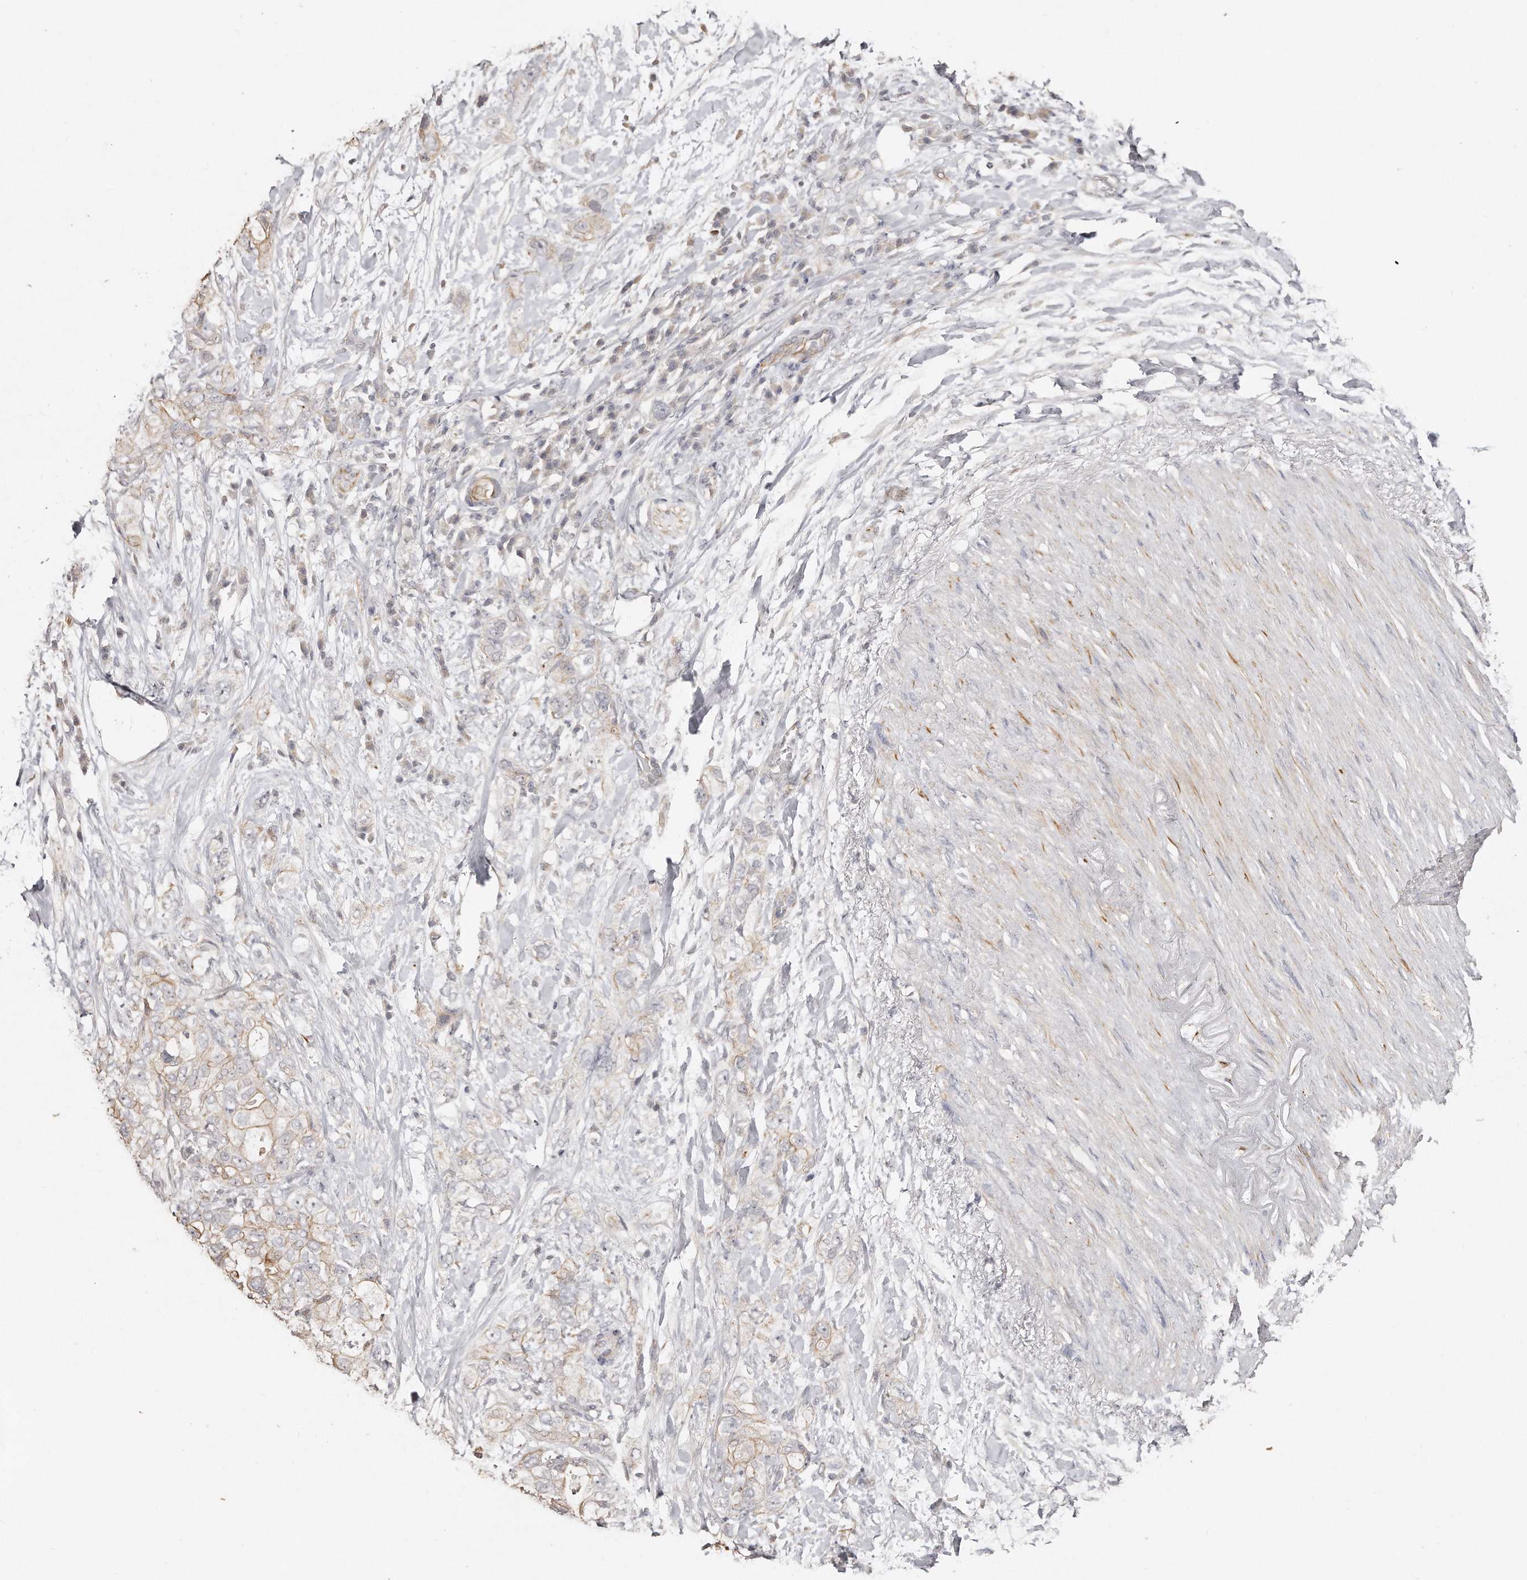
{"staining": {"intensity": "weak", "quantity": "<25%", "location": "cytoplasmic/membranous"}, "tissue": "pancreatic cancer", "cell_type": "Tumor cells", "image_type": "cancer", "snomed": [{"axis": "morphology", "description": "Adenocarcinoma, NOS"}, {"axis": "topography", "description": "Pancreas"}], "caption": "Immunohistochemistry (IHC) photomicrograph of neoplastic tissue: adenocarcinoma (pancreatic) stained with DAB shows no significant protein expression in tumor cells.", "gene": "ZYG11A", "patient": {"sex": "female", "age": 73}}